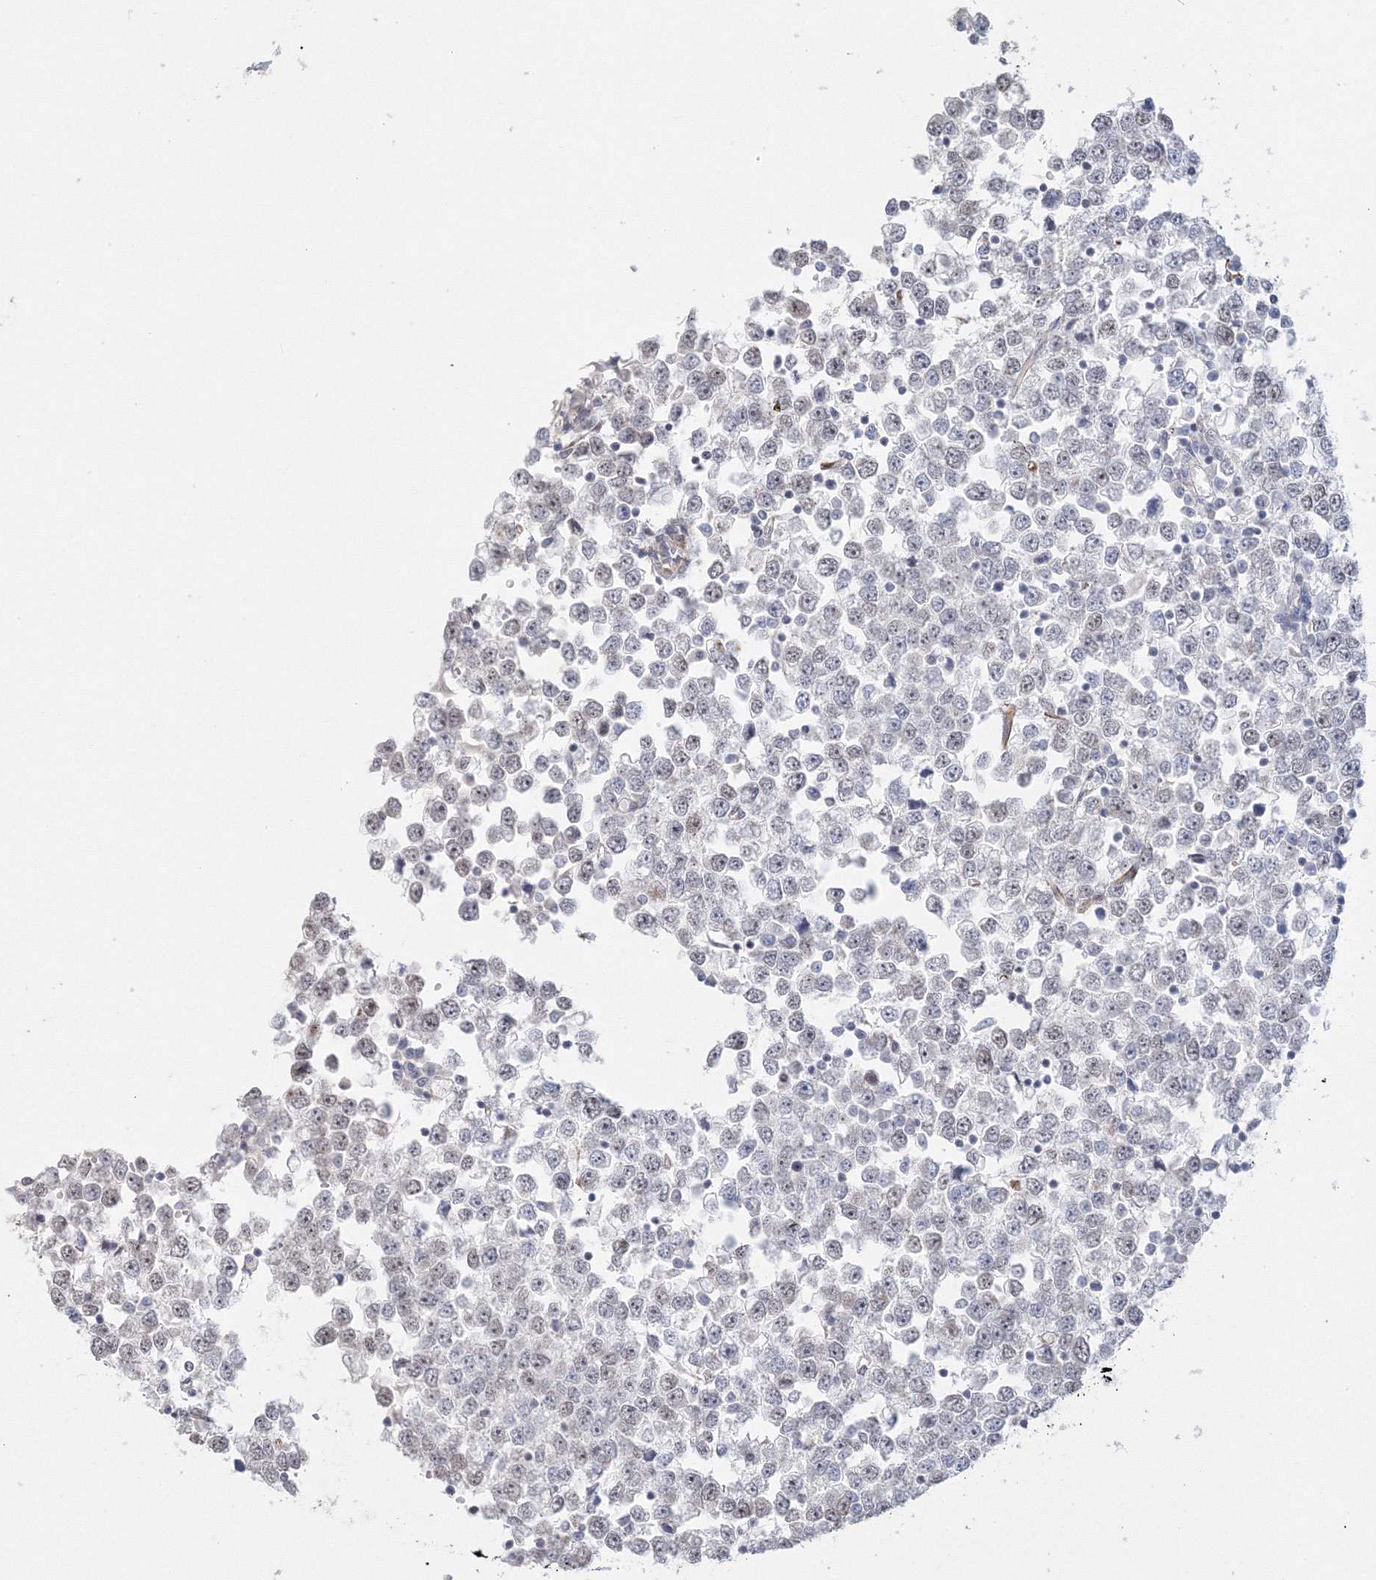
{"staining": {"intensity": "moderate", "quantity": "<25%", "location": "nuclear"}, "tissue": "testis cancer", "cell_type": "Tumor cells", "image_type": "cancer", "snomed": [{"axis": "morphology", "description": "Seminoma, NOS"}, {"axis": "topography", "description": "Testis"}], "caption": "Moderate nuclear staining for a protein is appreciated in about <25% of tumor cells of testis cancer (seminoma) using immunohistochemistry.", "gene": "SIRT7", "patient": {"sex": "male", "age": 65}}